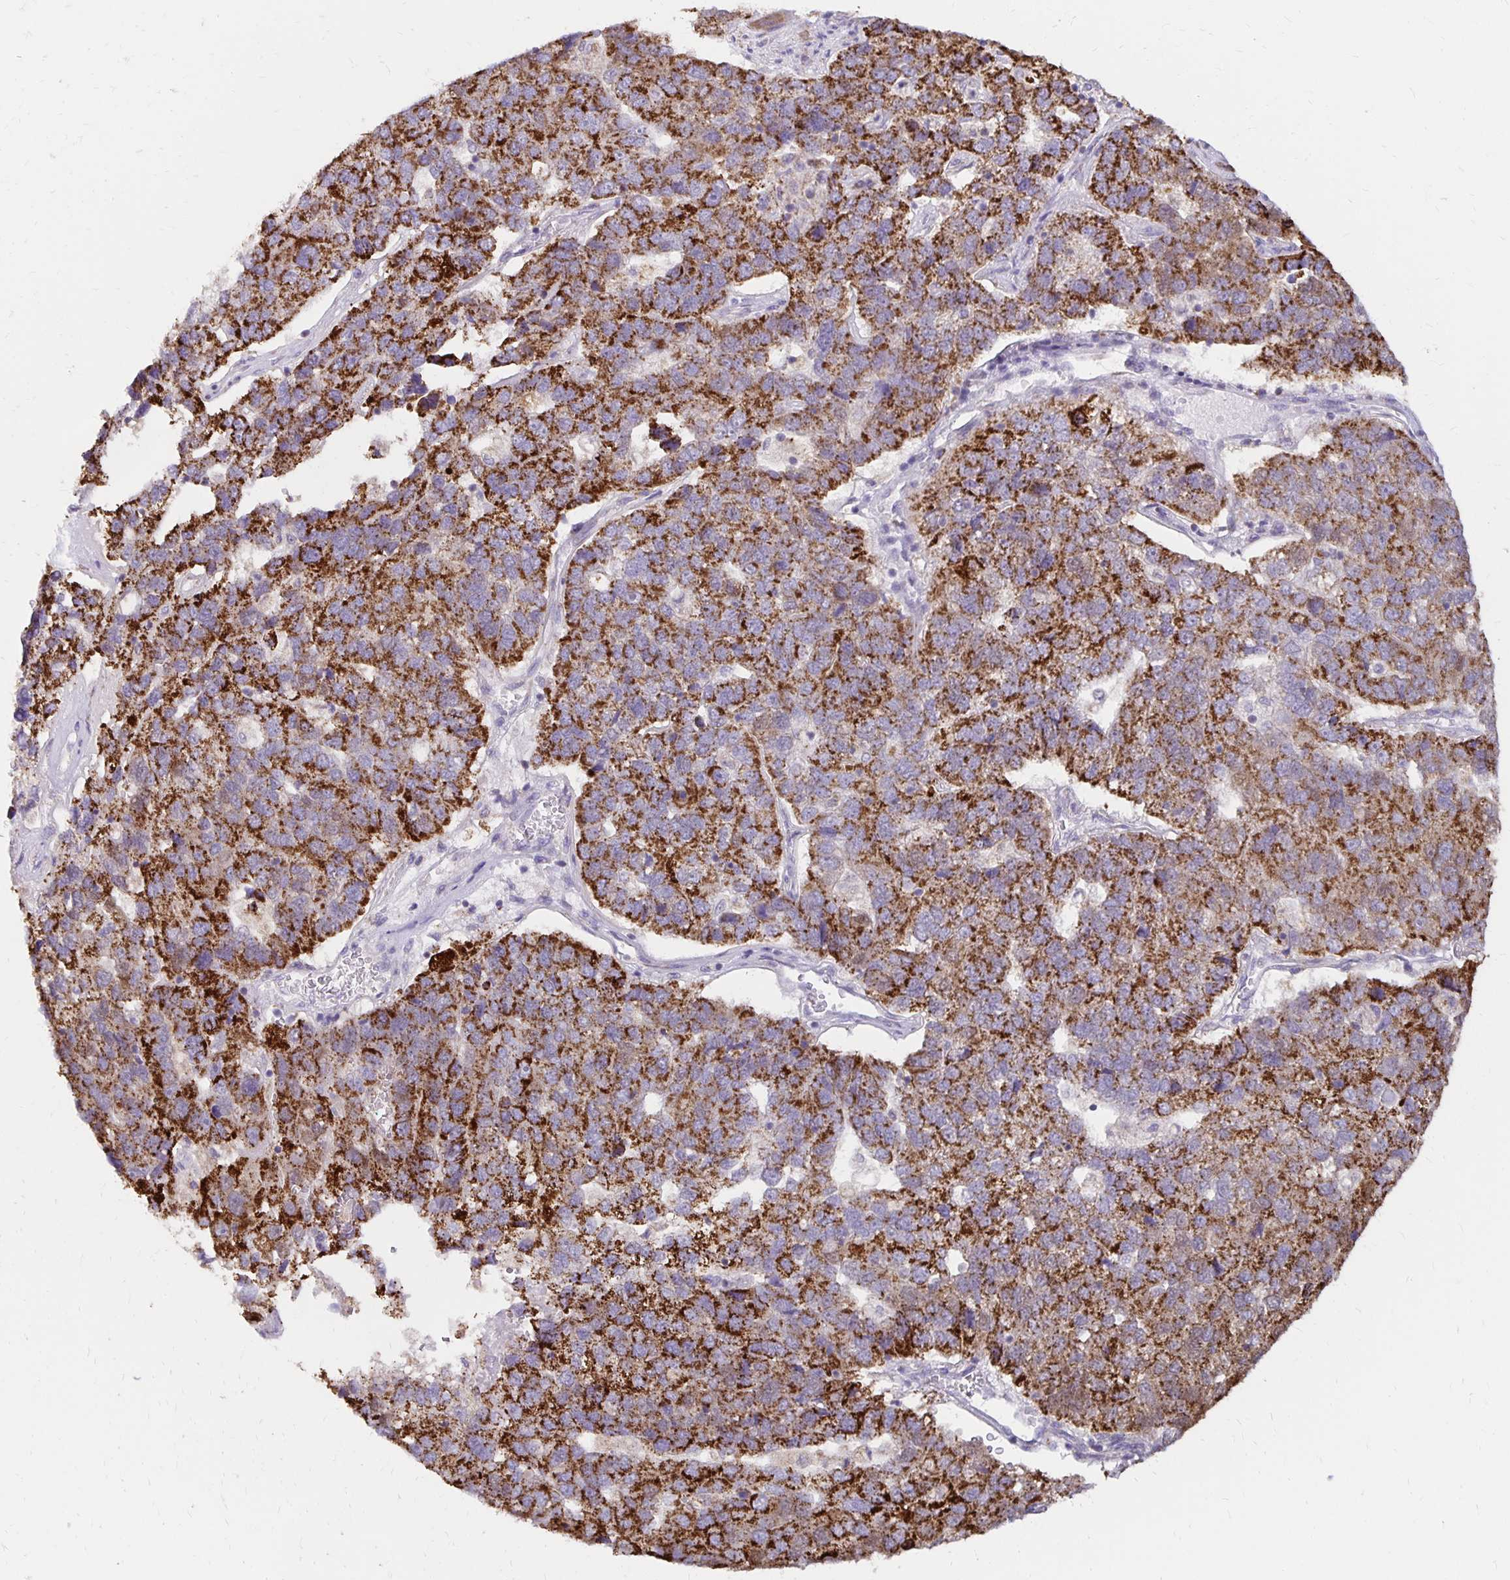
{"staining": {"intensity": "strong", "quantity": ">75%", "location": "cytoplasmic/membranous"}, "tissue": "pancreatic cancer", "cell_type": "Tumor cells", "image_type": "cancer", "snomed": [{"axis": "morphology", "description": "Adenocarcinoma, NOS"}, {"axis": "topography", "description": "Pancreas"}], "caption": "Immunohistochemical staining of human pancreatic adenocarcinoma demonstrates high levels of strong cytoplasmic/membranous positivity in about >75% of tumor cells.", "gene": "IER3", "patient": {"sex": "female", "age": 61}}